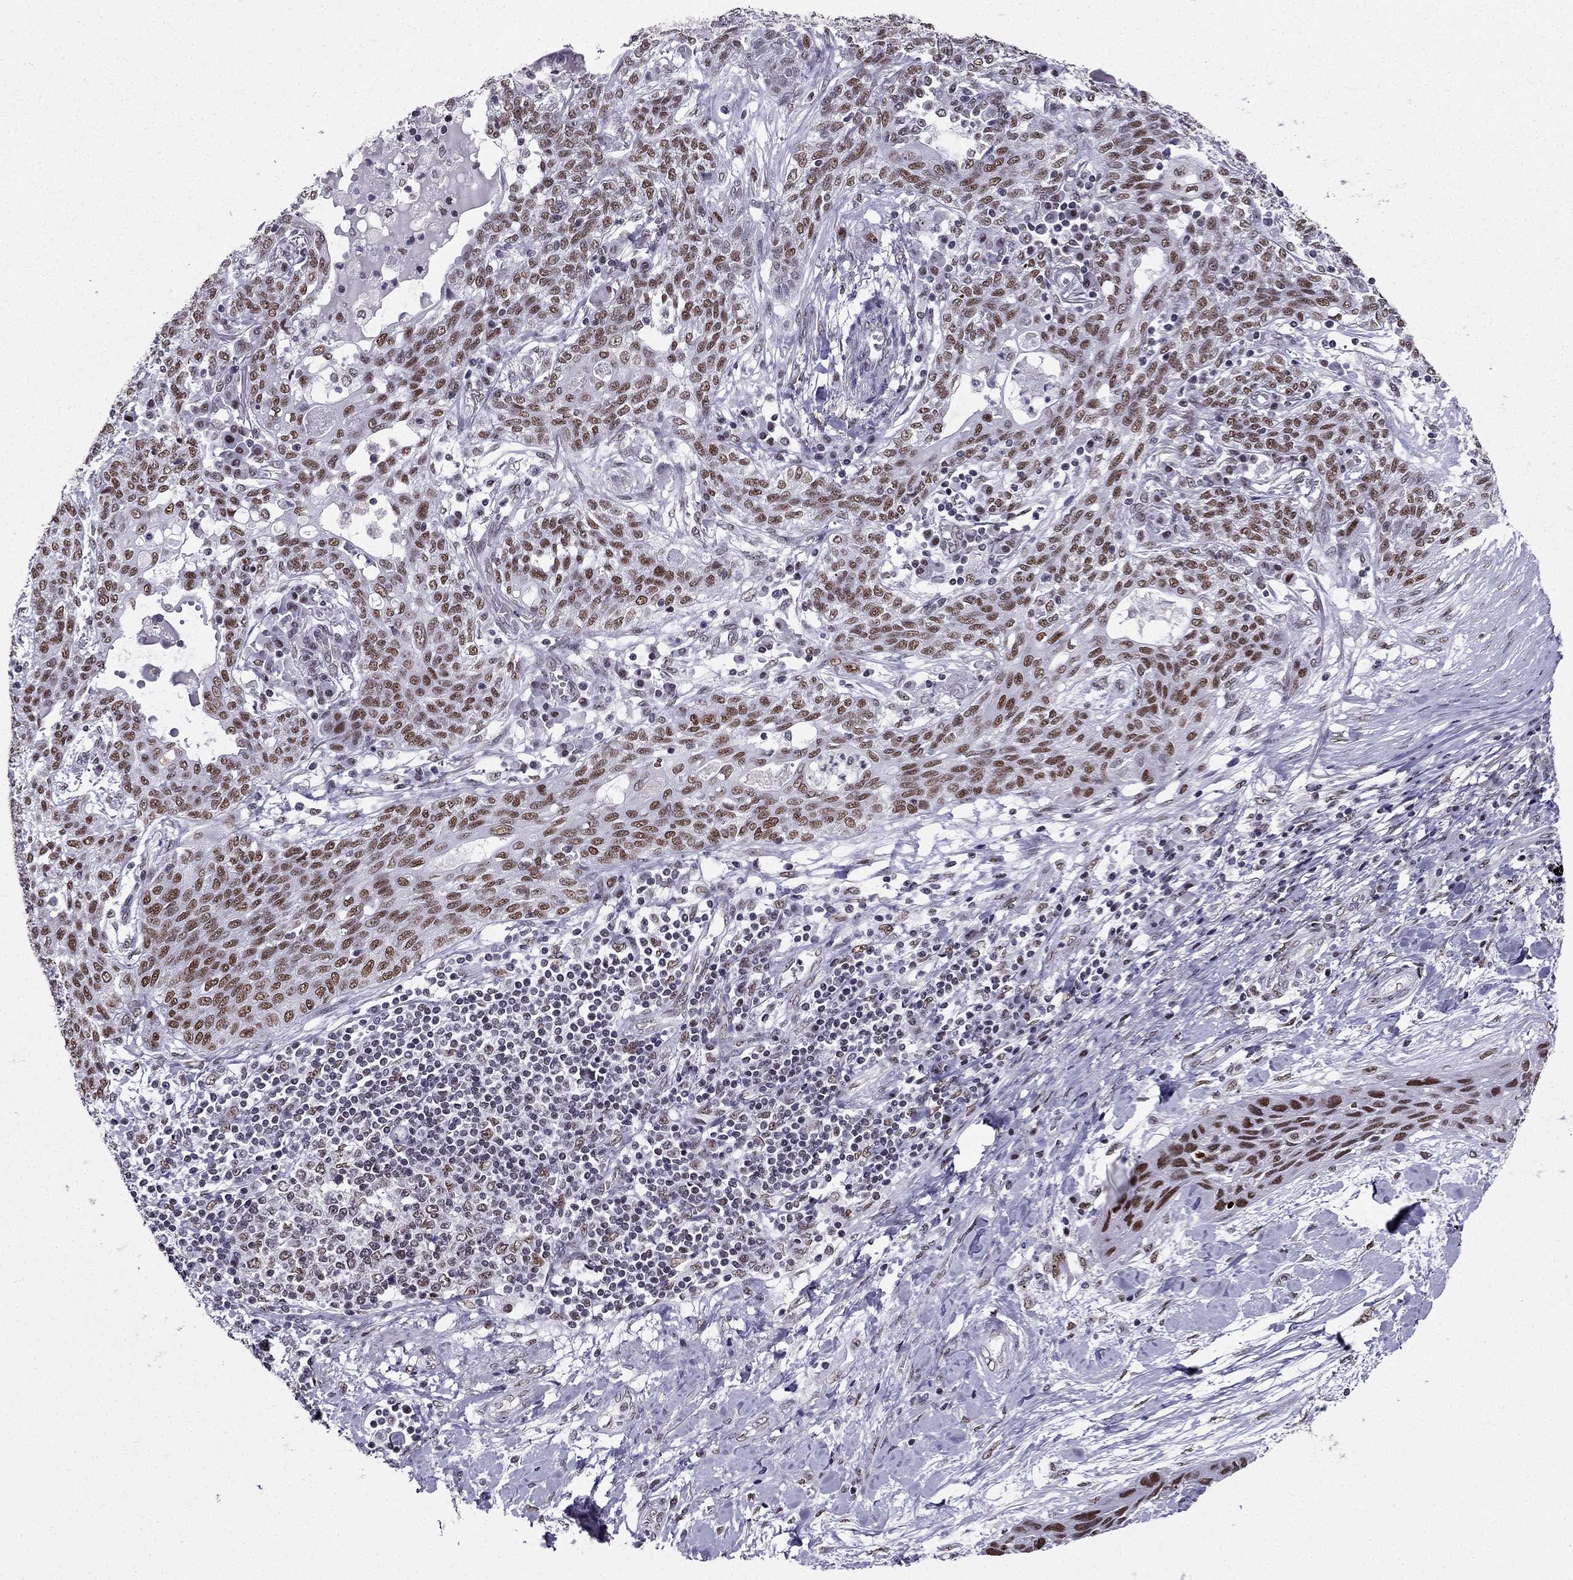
{"staining": {"intensity": "moderate", "quantity": "25%-75%", "location": "nuclear"}, "tissue": "lung cancer", "cell_type": "Tumor cells", "image_type": "cancer", "snomed": [{"axis": "morphology", "description": "Squamous cell carcinoma, NOS"}, {"axis": "topography", "description": "Lung"}], "caption": "Immunohistochemical staining of human lung squamous cell carcinoma shows medium levels of moderate nuclear protein positivity in about 25%-75% of tumor cells.", "gene": "ZNF420", "patient": {"sex": "female", "age": 70}}